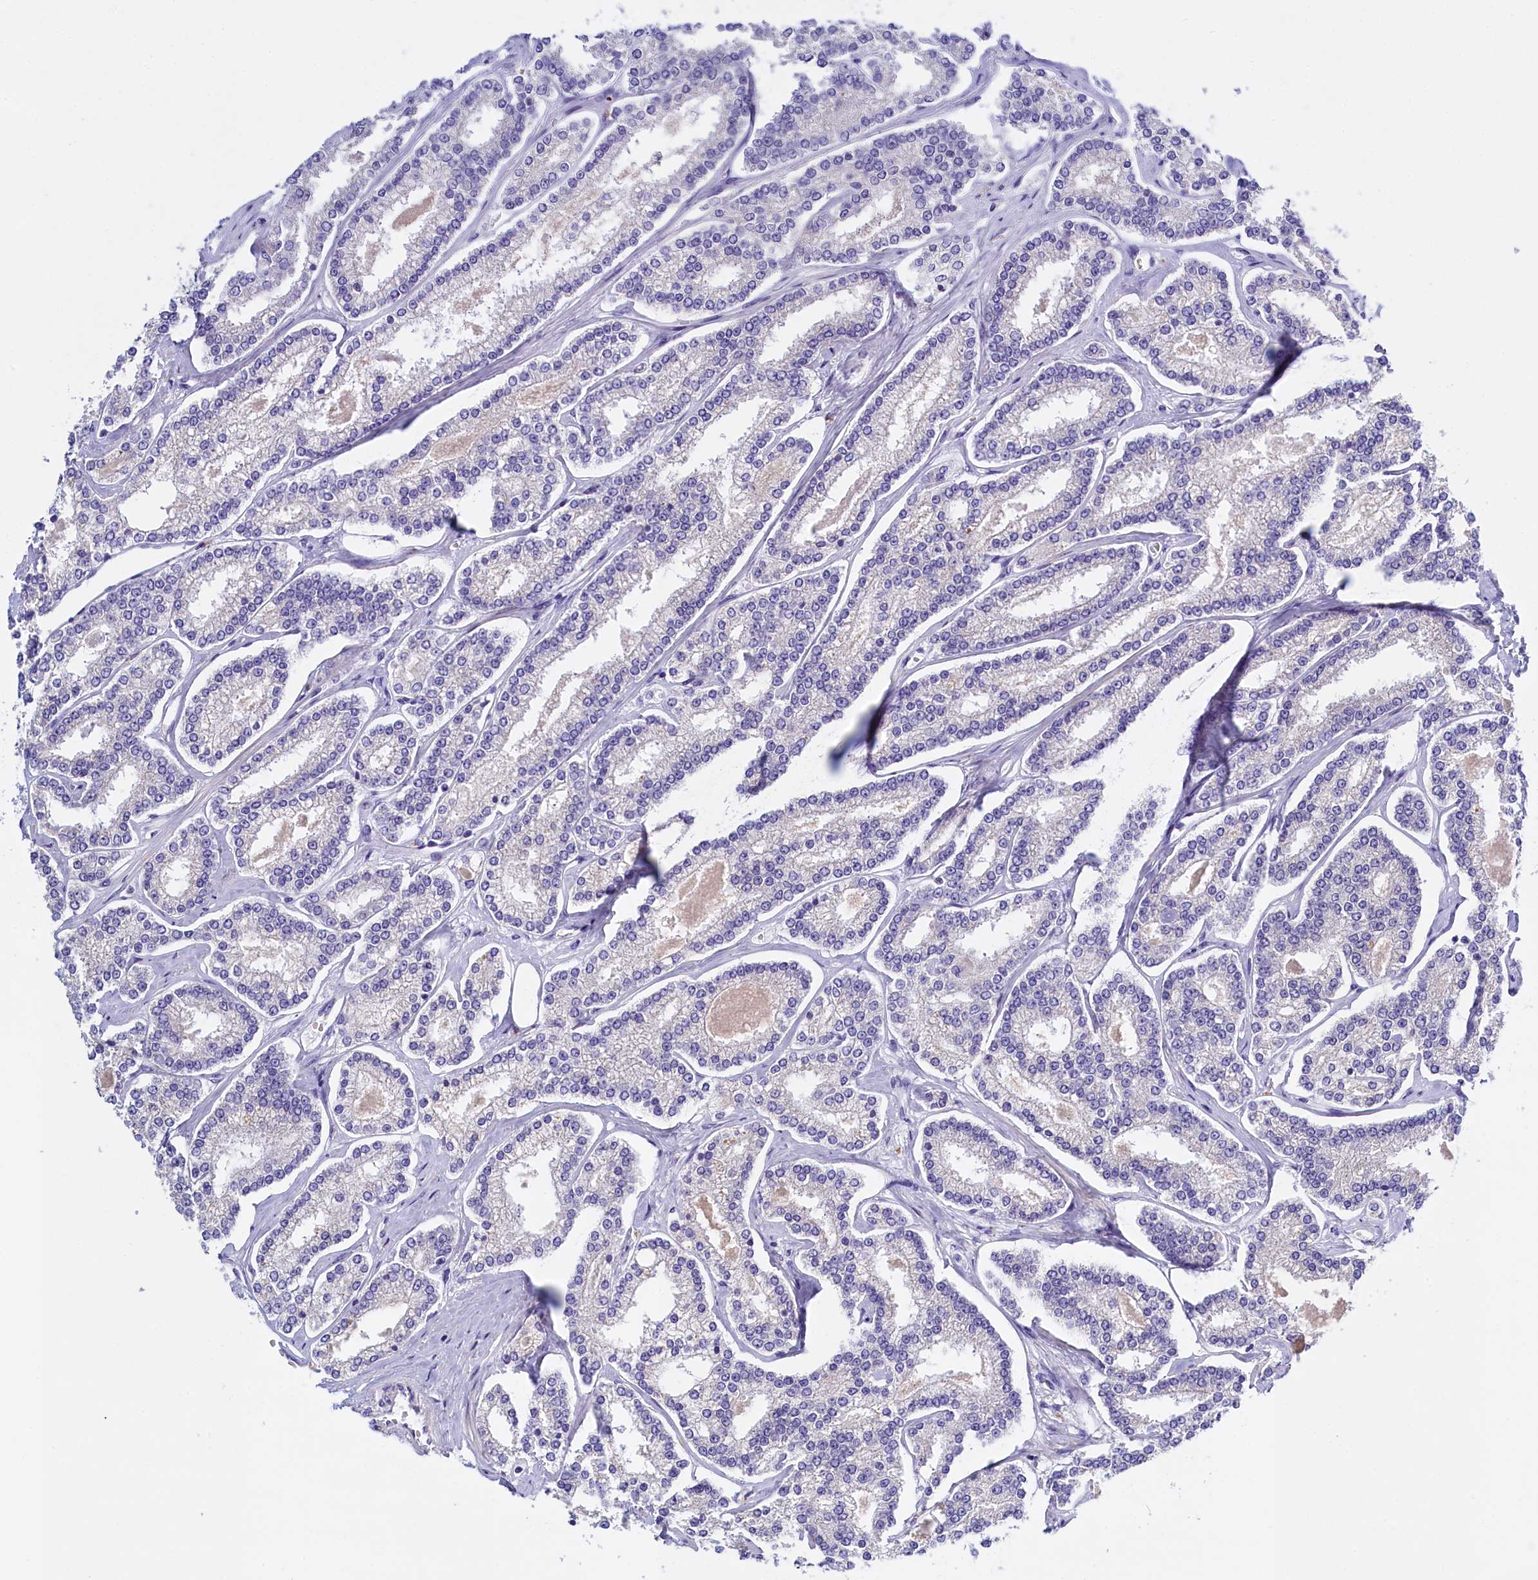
{"staining": {"intensity": "negative", "quantity": "none", "location": "none"}, "tissue": "prostate cancer", "cell_type": "Tumor cells", "image_type": "cancer", "snomed": [{"axis": "morphology", "description": "Normal tissue, NOS"}, {"axis": "morphology", "description": "Adenocarcinoma, High grade"}, {"axis": "topography", "description": "Prostate"}], "caption": "Protein analysis of adenocarcinoma (high-grade) (prostate) displays no significant expression in tumor cells. (Immunohistochemistry, brightfield microscopy, high magnification).", "gene": "RTTN", "patient": {"sex": "male", "age": 83}}